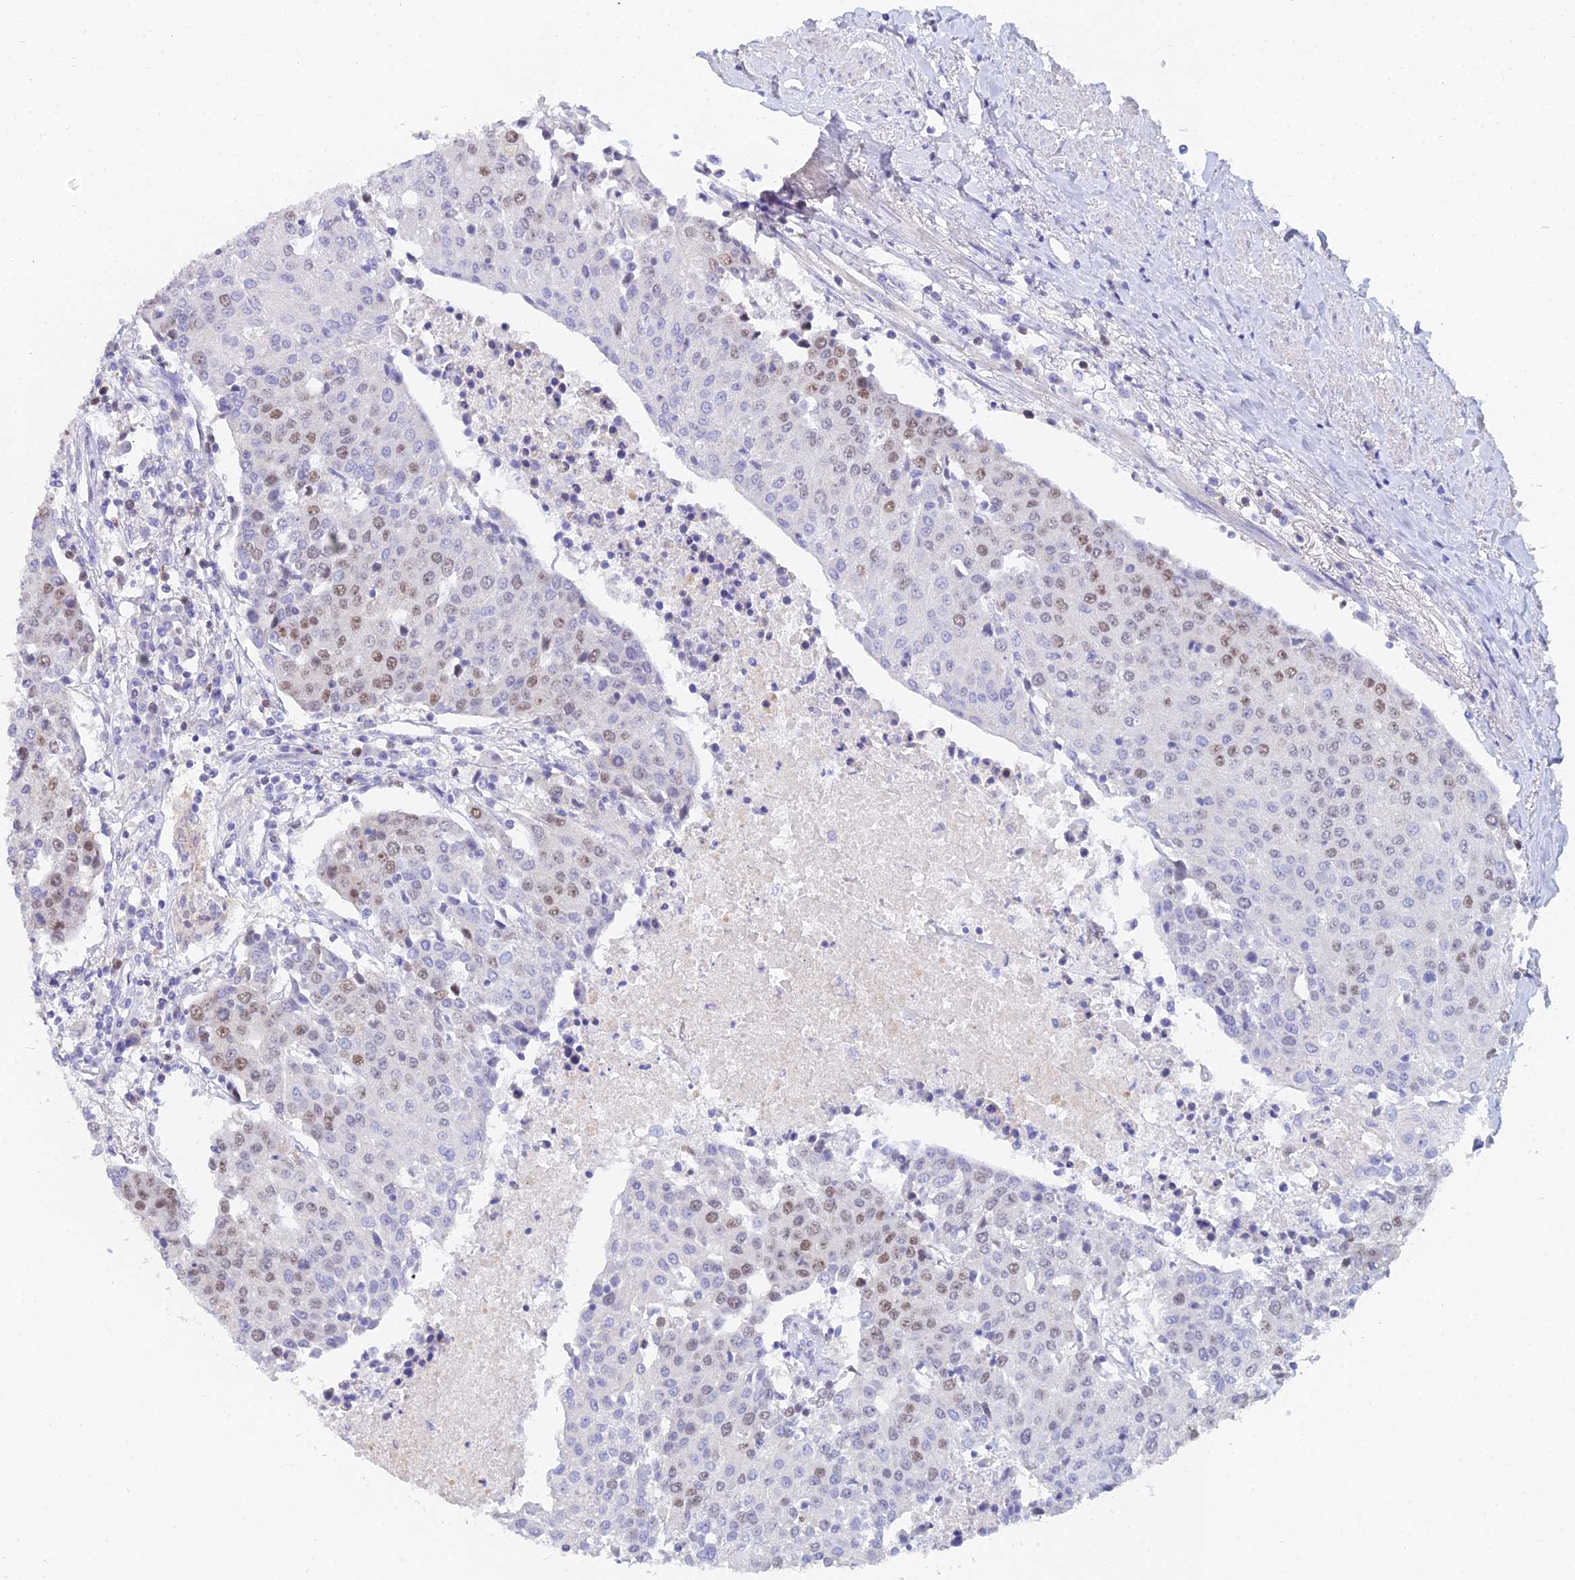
{"staining": {"intensity": "moderate", "quantity": "<25%", "location": "nuclear"}, "tissue": "urothelial cancer", "cell_type": "Tumor cells", "image_type": "cancer", "snomed": [{"axis": "morphology", "description": "Urothelial carcinoma, High grade"}, {"axis": "topography", "description": "Urinary bladder"}], "caption": "IHC image of neoplastic tissue: human urothelial carcinoma (high-grade) stained using immunohistochemistry (IHC) shows low levels of moderate protein expression localized specifically in the nuclear of tumor cells, appearing as a nuclear brown color.", "gene": "MCM2", "patient": {"sex": "female", "age": 85}}